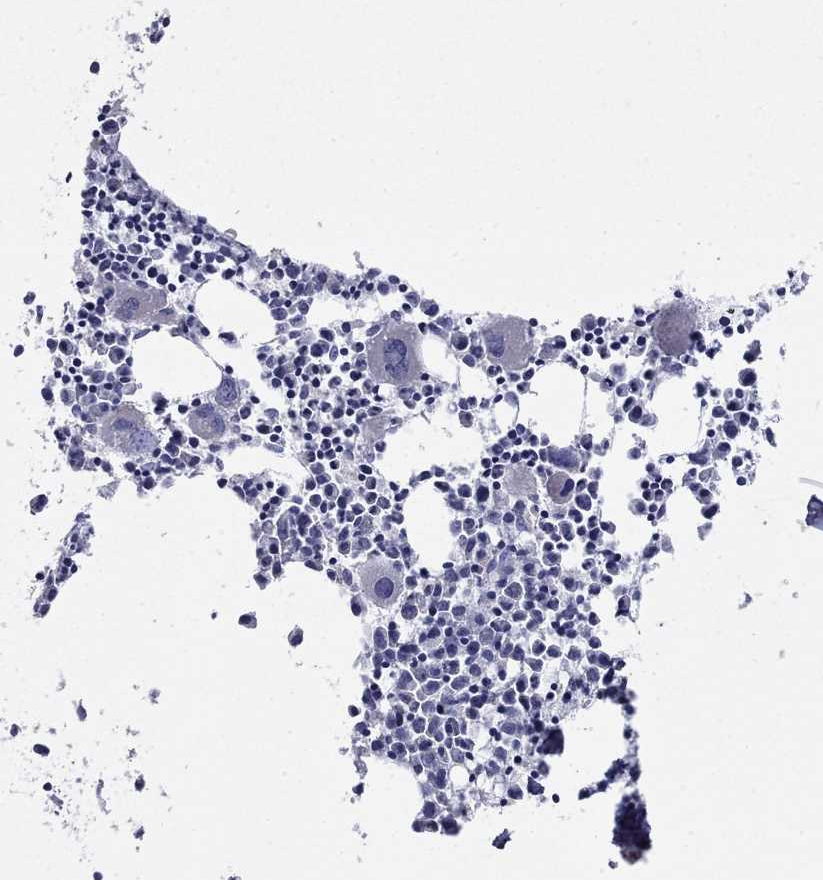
{"staining": {"intensity": "negative", "quantity": "none", "location": "none"}, "tissue": "bone marrow", "cell_type": "Hematopoietic cells", "image_type": "normal", "snomed": [{"axis": "morphology", "description": "Normal tissue, NOS"}, {"axis": "morphology", "description": "Inflammation, NOS"}, {"axis": "topography", "description": "Bone marrow"}], "caption": "This is an immunohistochemistry (IHC) micrograph of unremarkable bone marrow. There is no expression in hematopoietic cells.", "gene": "NDUFA4L2", "patient": {"sex": "male", "age": 3}}